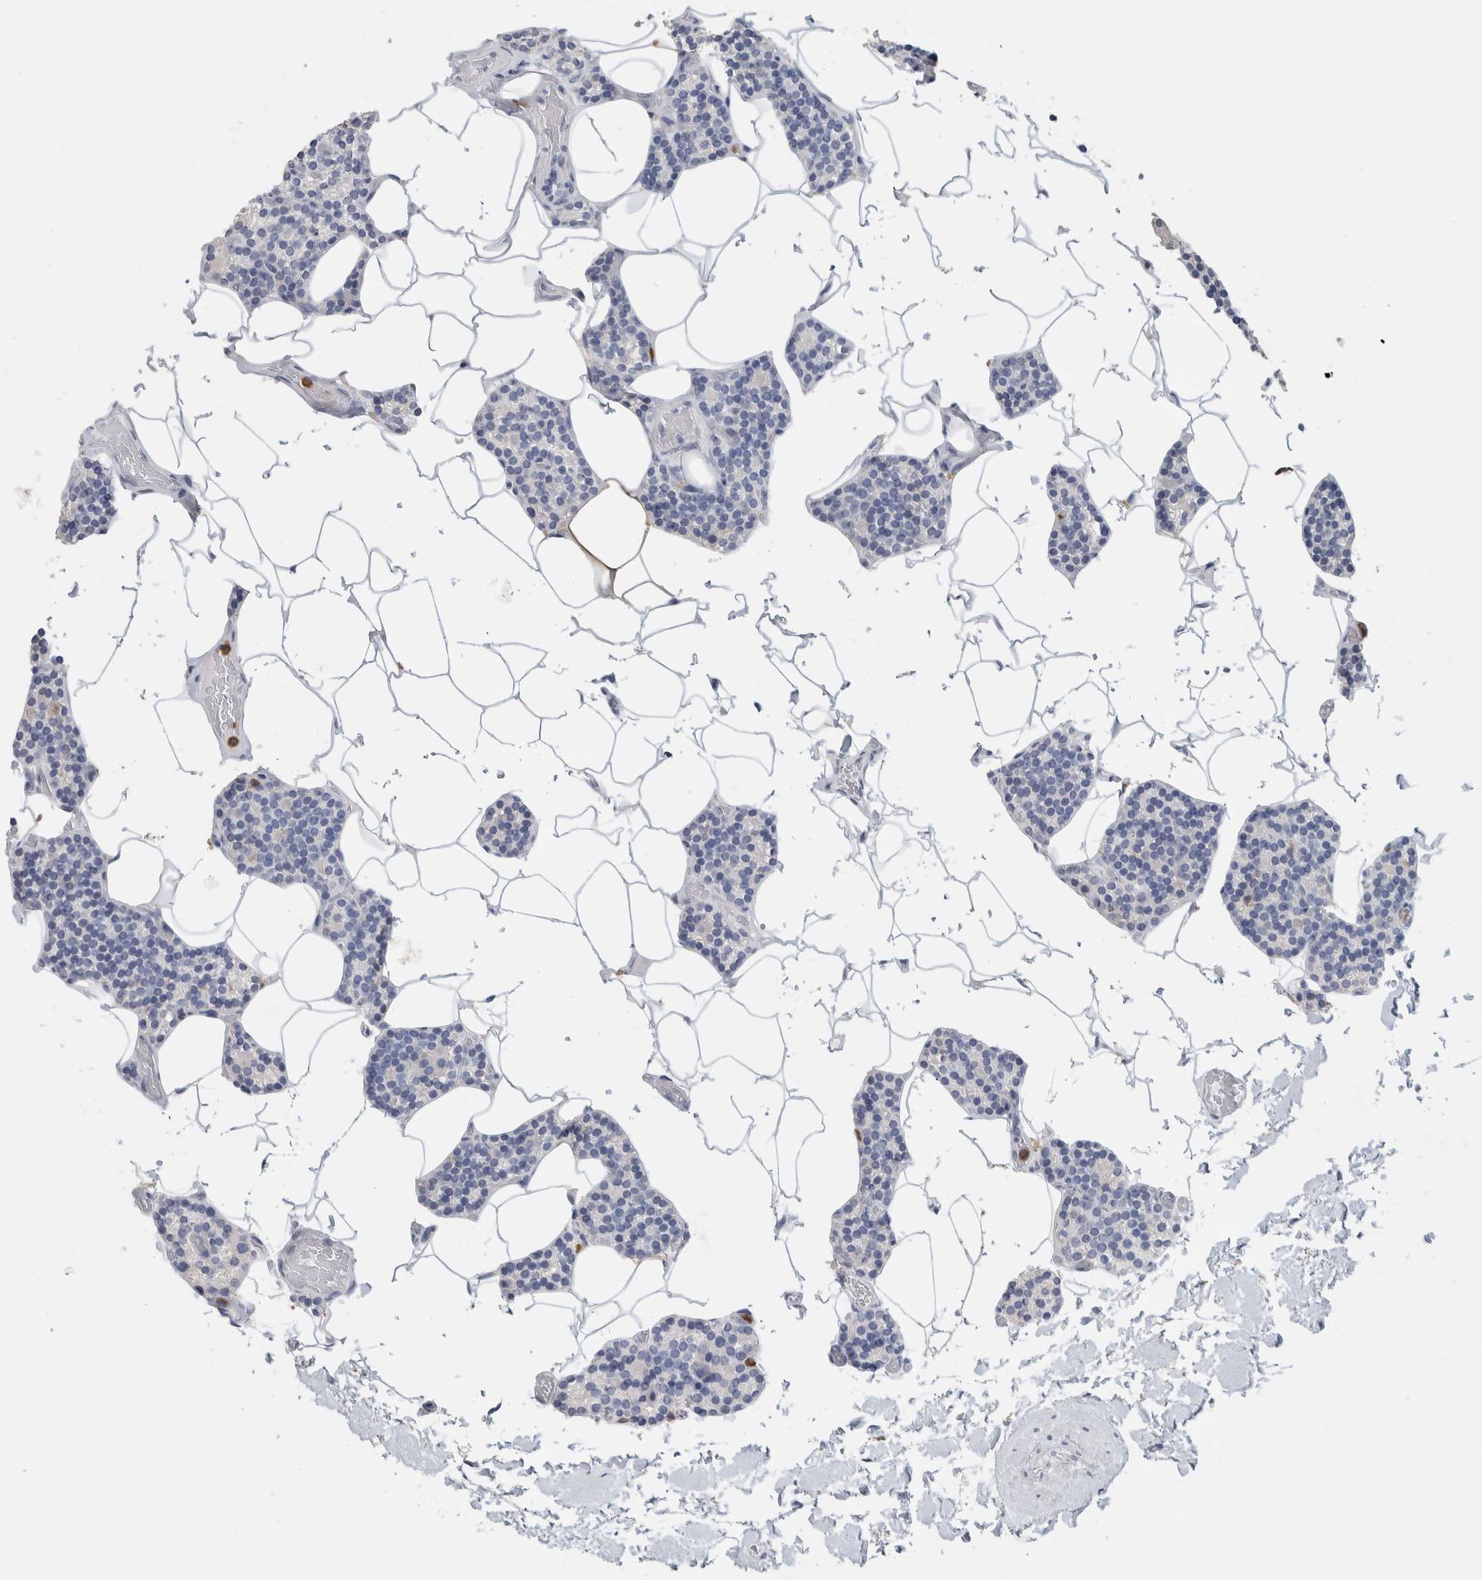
{"staining": {"intensity": "negative", "quantity": "none", "location": "none"}, "tissue": "parathyroid gland", "cell_type": "Glandular cells", "image_type": "normal", "snomed": [{"axis": "morphology", "description": "Normal tissue, NOS"}, {"axis": "topography", "description": "Parathyroid gland"}], "caption": "A photomicrograph of parathyroid gland stained for a protein shows no brown staining in glandular cells. (DAB (3,3'-diaminobenzidine) immunohistochemistry (IHC) with hematoxylin counter stain).", "gene": "NCF2", "patient": {"sex": "male", "age": 52}}